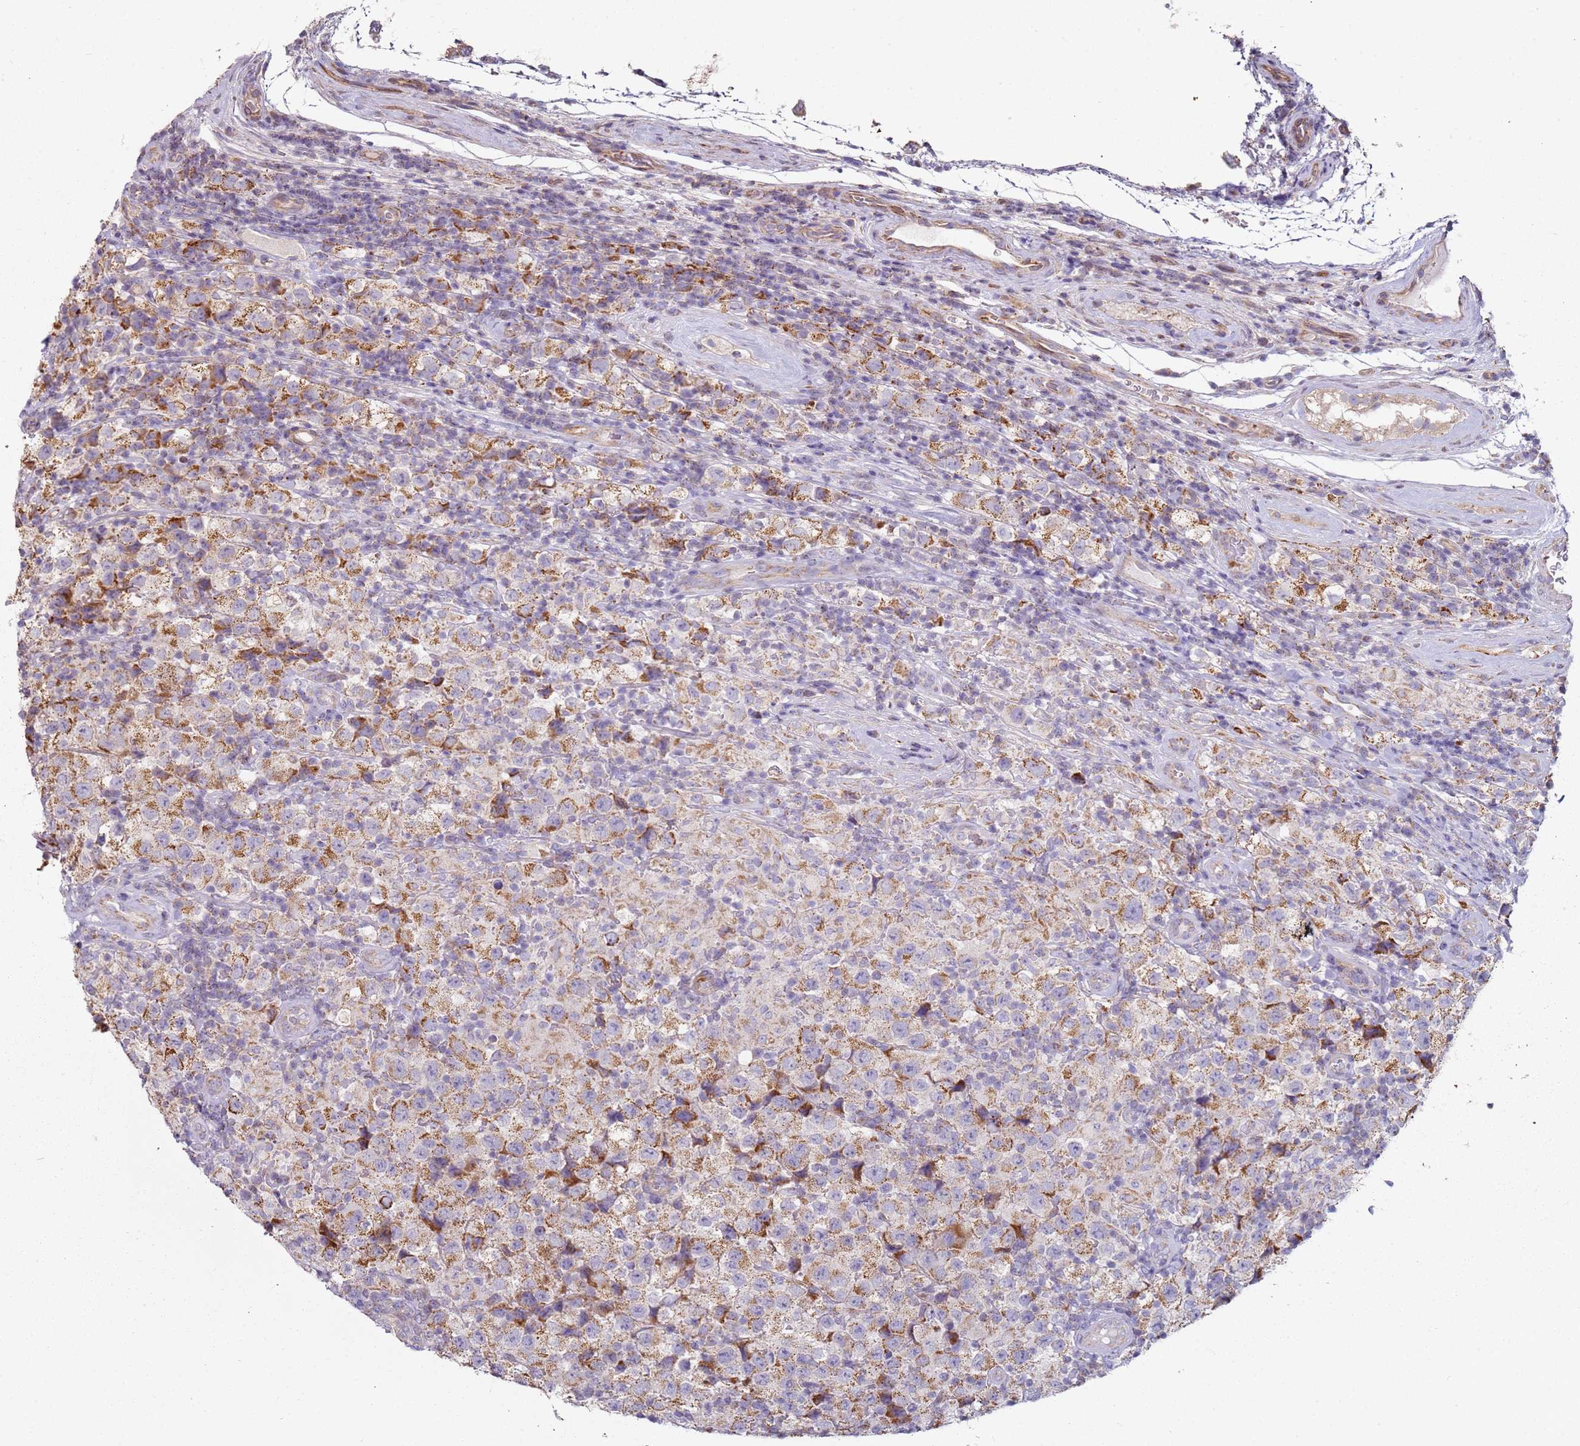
{"staining": {"intensity": "moderate", "quantity": "25%-75%", "location": "cytoplasmic/membranous"}, "tissue": "testis cancer", "cell_type": "Tumor cells", "image_type": "cancer", "snomed": [{"axis": "morphology", "description": "Seminoma, NOS"}, {"axis": "morphology", "description": "Carcinoma, Embryonal, NOS"}, {"axis": "topography", "description": "Testis"}], "caption": "Tumor cells reveal medium levels of moderate cytoplasmic/membranous expression in approximately 25%-75% of cells in human testis seminoma.", "gene": "ALS2", "patient": {"sex": "male", "age": 41}}